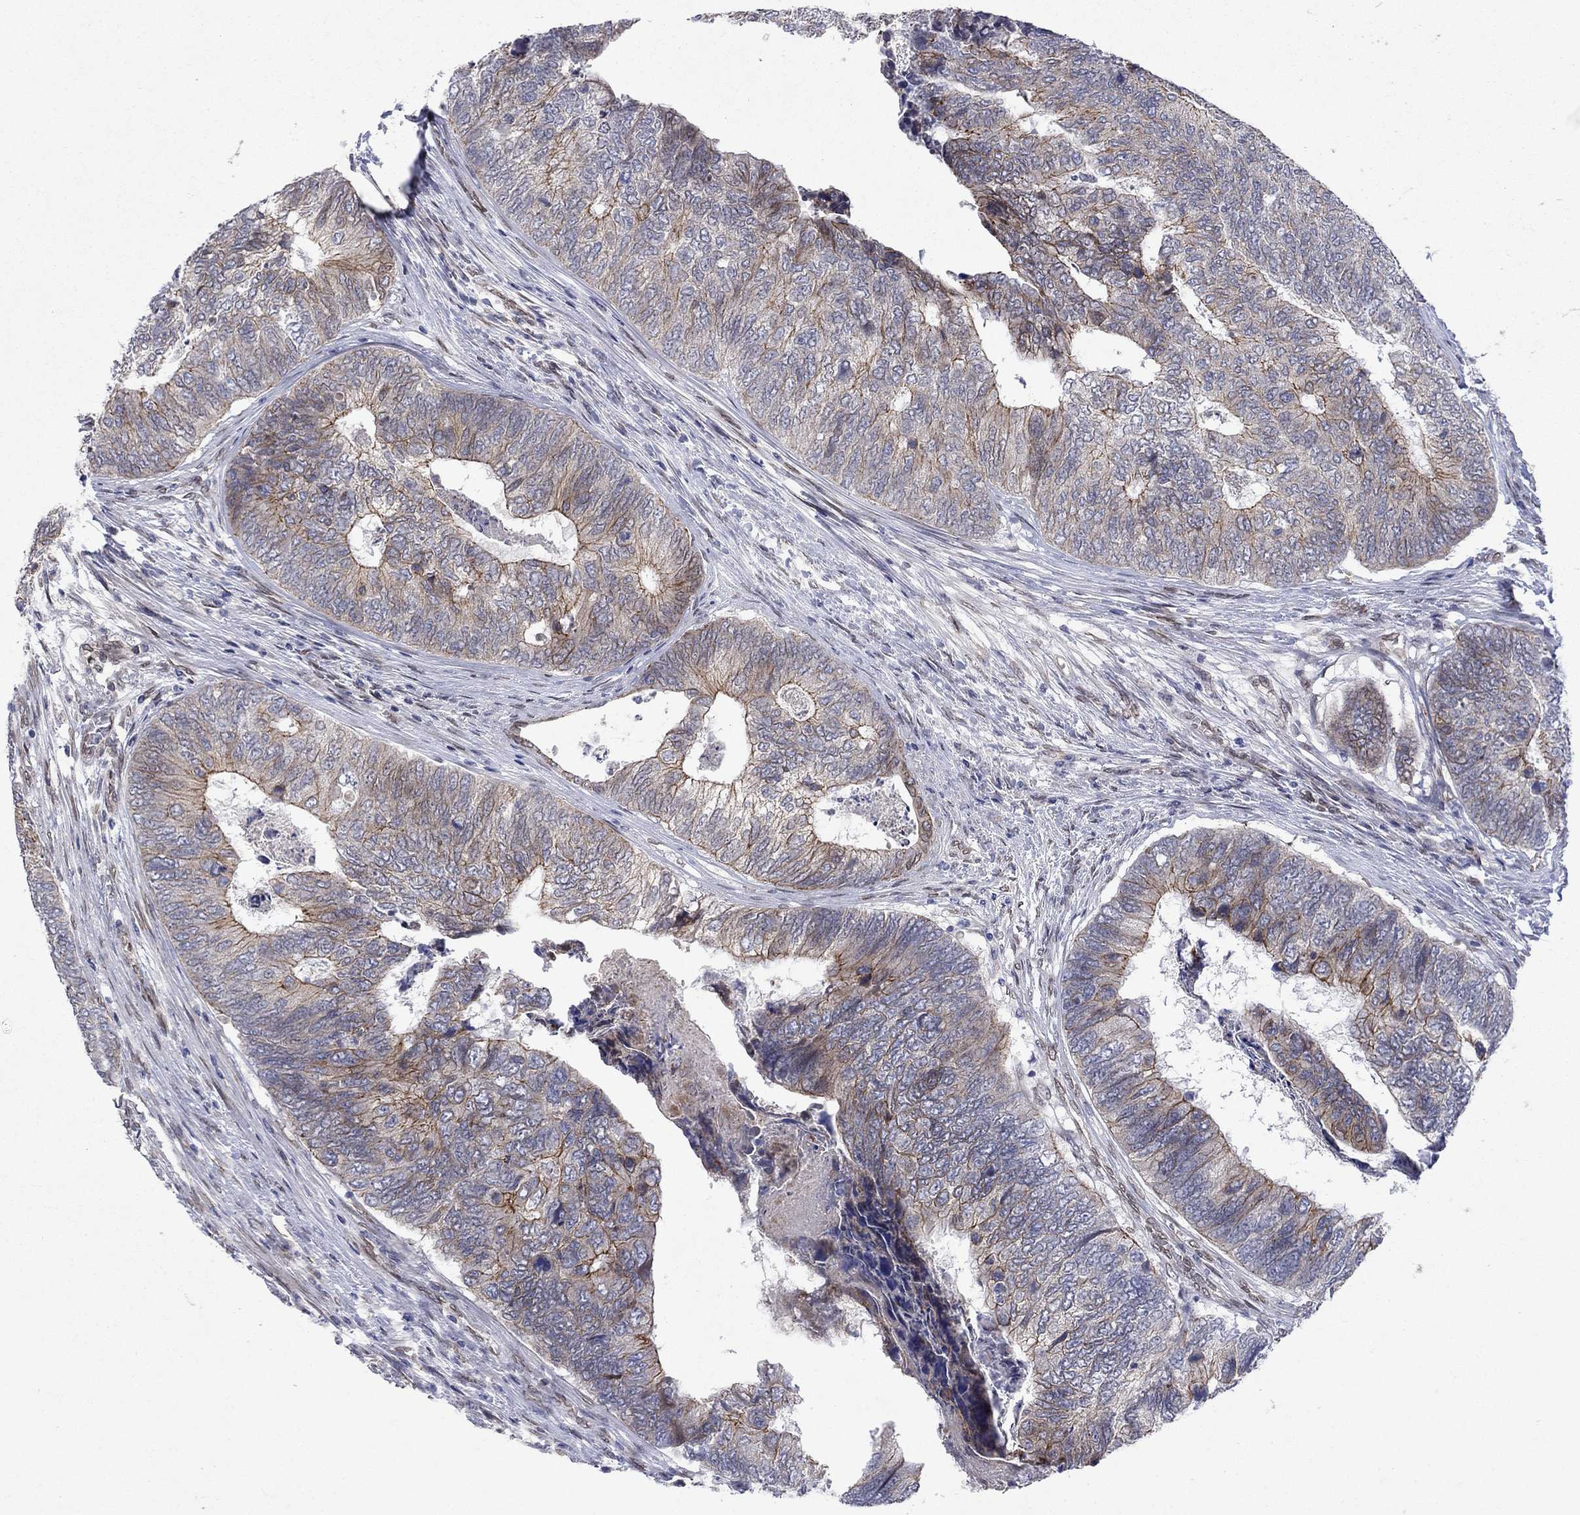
{"staining": {"intensity": "moderate", "quantity": "<25%", "location": "cytoplasmic/membranous"}, "tissue": "colorectal cancer", "cell_type": "Tumor cells", "image_type": "cancer", "snomed": [{"axis": "morphology", "description": "Adenocarcinoma, NOS"}, {"axis": "topography", "description": "Colon"}], "caption": "A low amount of moderate cytoplasmic/membranous staining is present in approximately <25% of tumor cells in colorectal cancer tissue. (Brightfield microscopy of DAB IHC at high magnification).", "gene": "EMC9", "patient": {"sex": "female", "age": 67}}